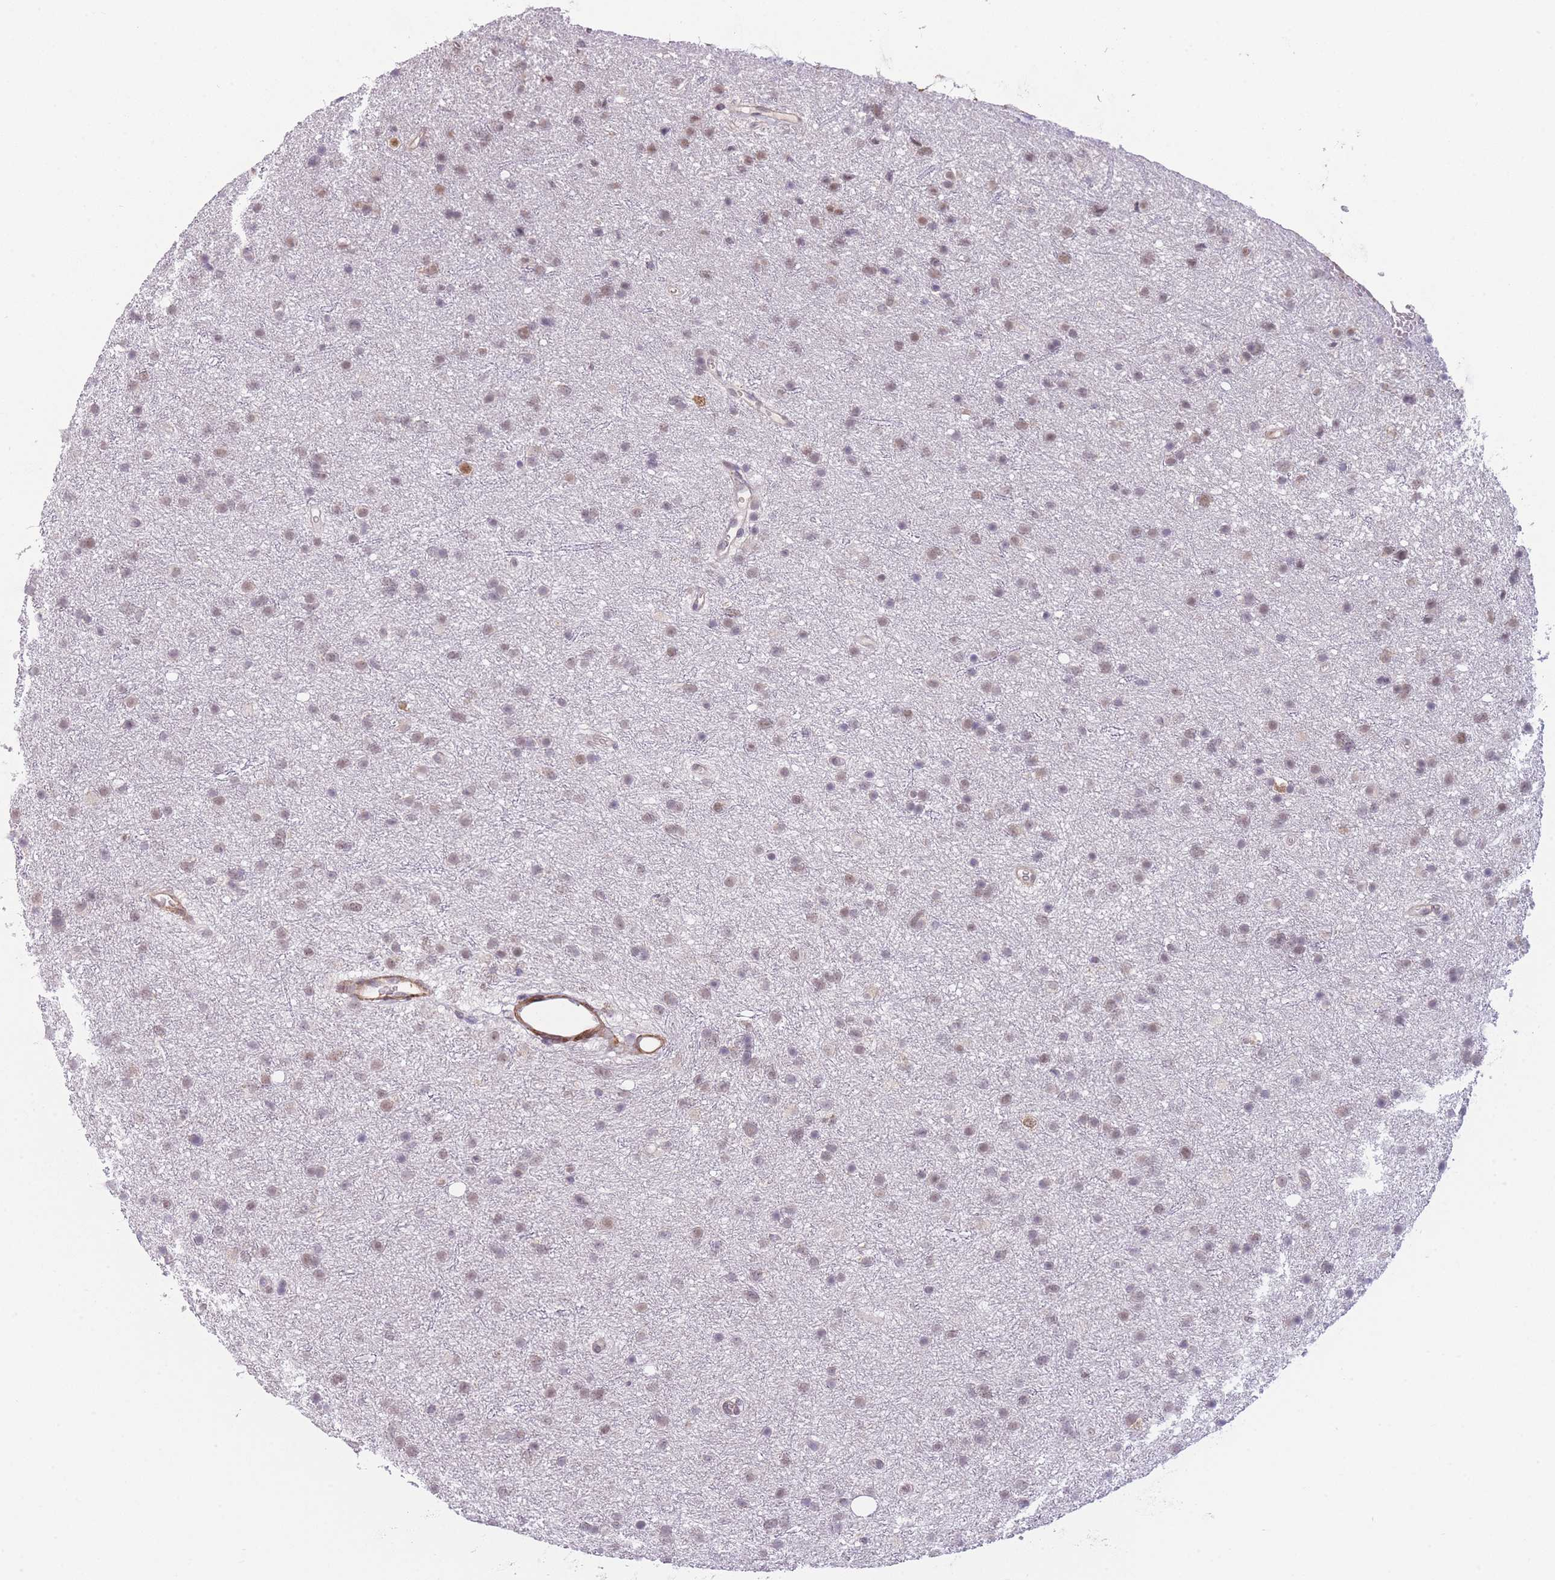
{"staining": {"intensity": "moderate", "quantity": "25%-75%", "location": "nuclear"}, "tissue": "glioma", "cell_type": "Tumor cells", "image_type": "cancer", "snomed": [{"axis": "morphology", "description": "Glioma, malignant, Low grade"}, {"axis": "topography", "description": "Cerebral cortex"}], "caption": "Immunohistochemical staining of human malignant glioma (low-grade) exhibits medium levels of moderate nuclear staining in approximately 25%-75% of tumor cells.", "gene": "SIN3B", "patient": {"sex": "female", "age": 39}}